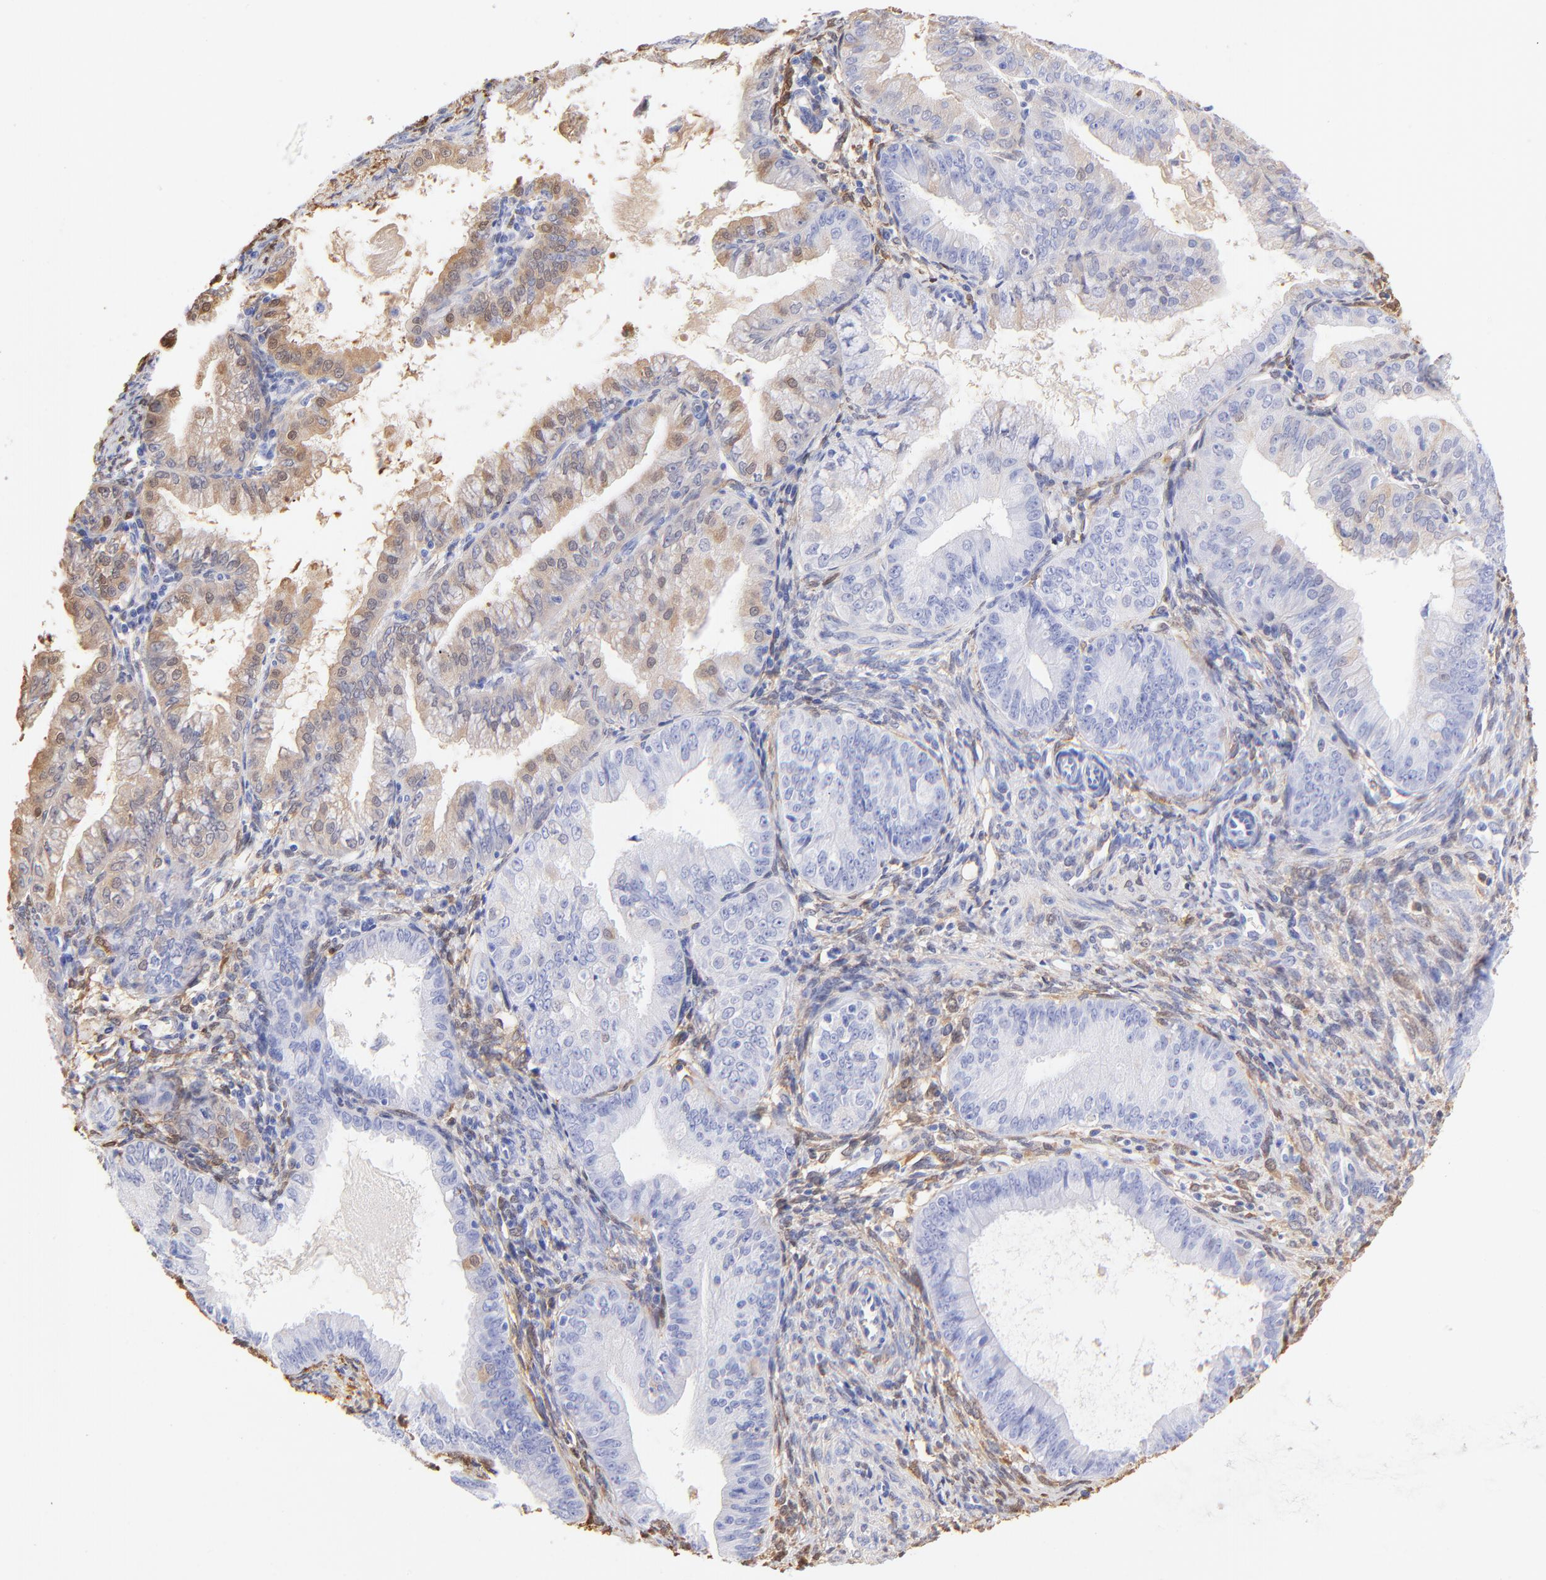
{"staining": {"intensity": "weak", "quantity": "<25%", "location": "cytoplasmic/membranous"}, "tissue": "endometrial cancer", "cell_type": "Tumor cells", "image_type": "cancer", "snomed": [{"axis": "morphology", "description": "Adenocarcinoma, NOS"}, {"axis": "topography", "description": "Endometrium"}], "caption": "Adenocarcinoma (endometrial) stained for a protein using IHC exhibits no positivity tumor cells.", "gene": "ALDH1A1", "patient": {"sex": "female", "age": 76}}